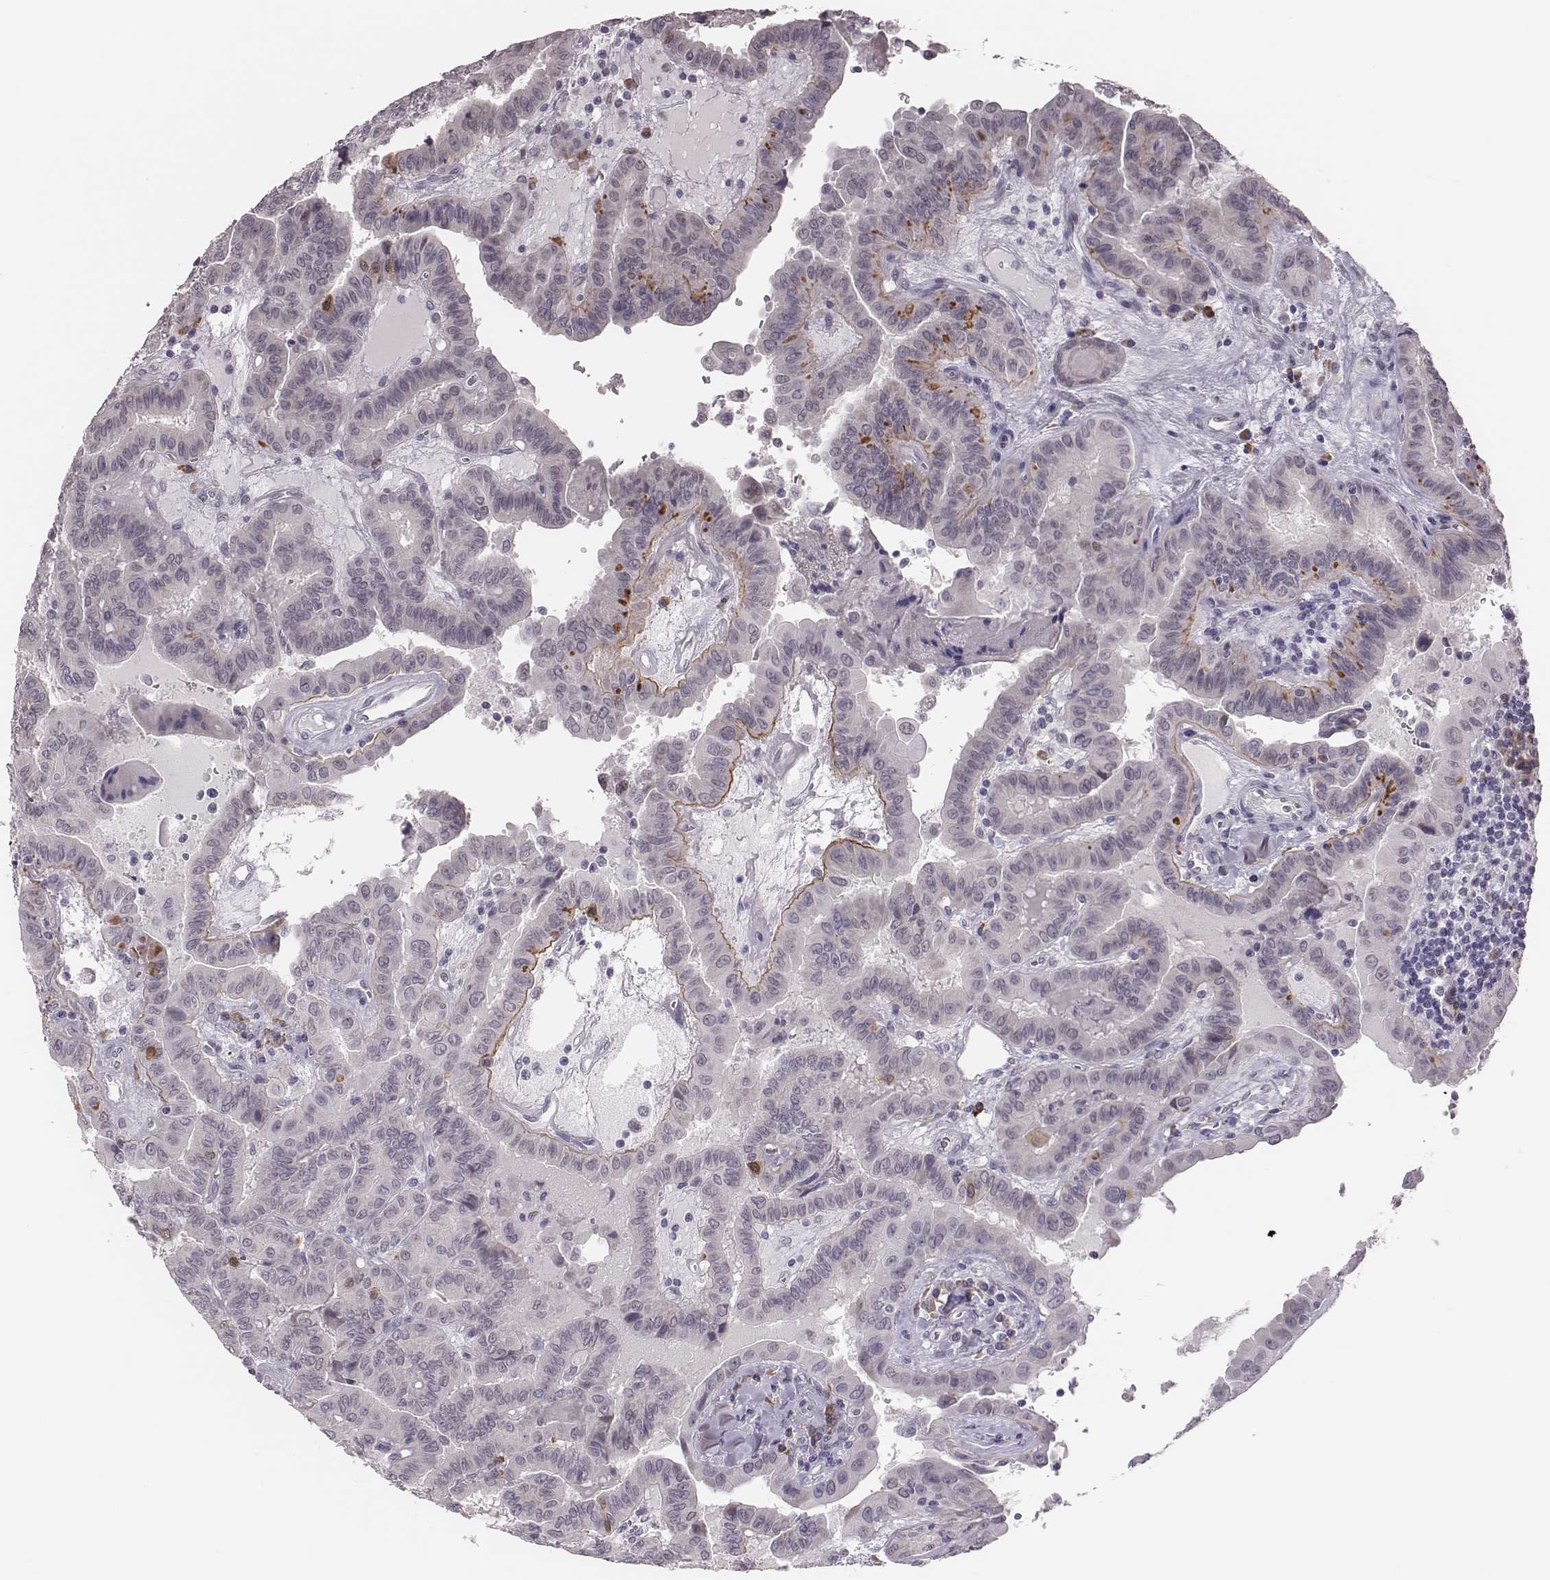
{"staining": {"intensity": "negative", "quantity": "none", "location": "none"}, "tissue": "thyroid cancer", "cell_type": "Tumor cells", "image_type": "cancer", "snomed": [{"axis": "morphology", "description": "Papillary adenocarcinoma, NOS"}, {"axis": "topography", "description": "Thyroid gland"}], "caption": "IHC of papillary adenocarcinoma (thyroid) shows no positivity in tumor cells.", "gene": "PBK", "patient": {"sex": "female", "age": 37}}